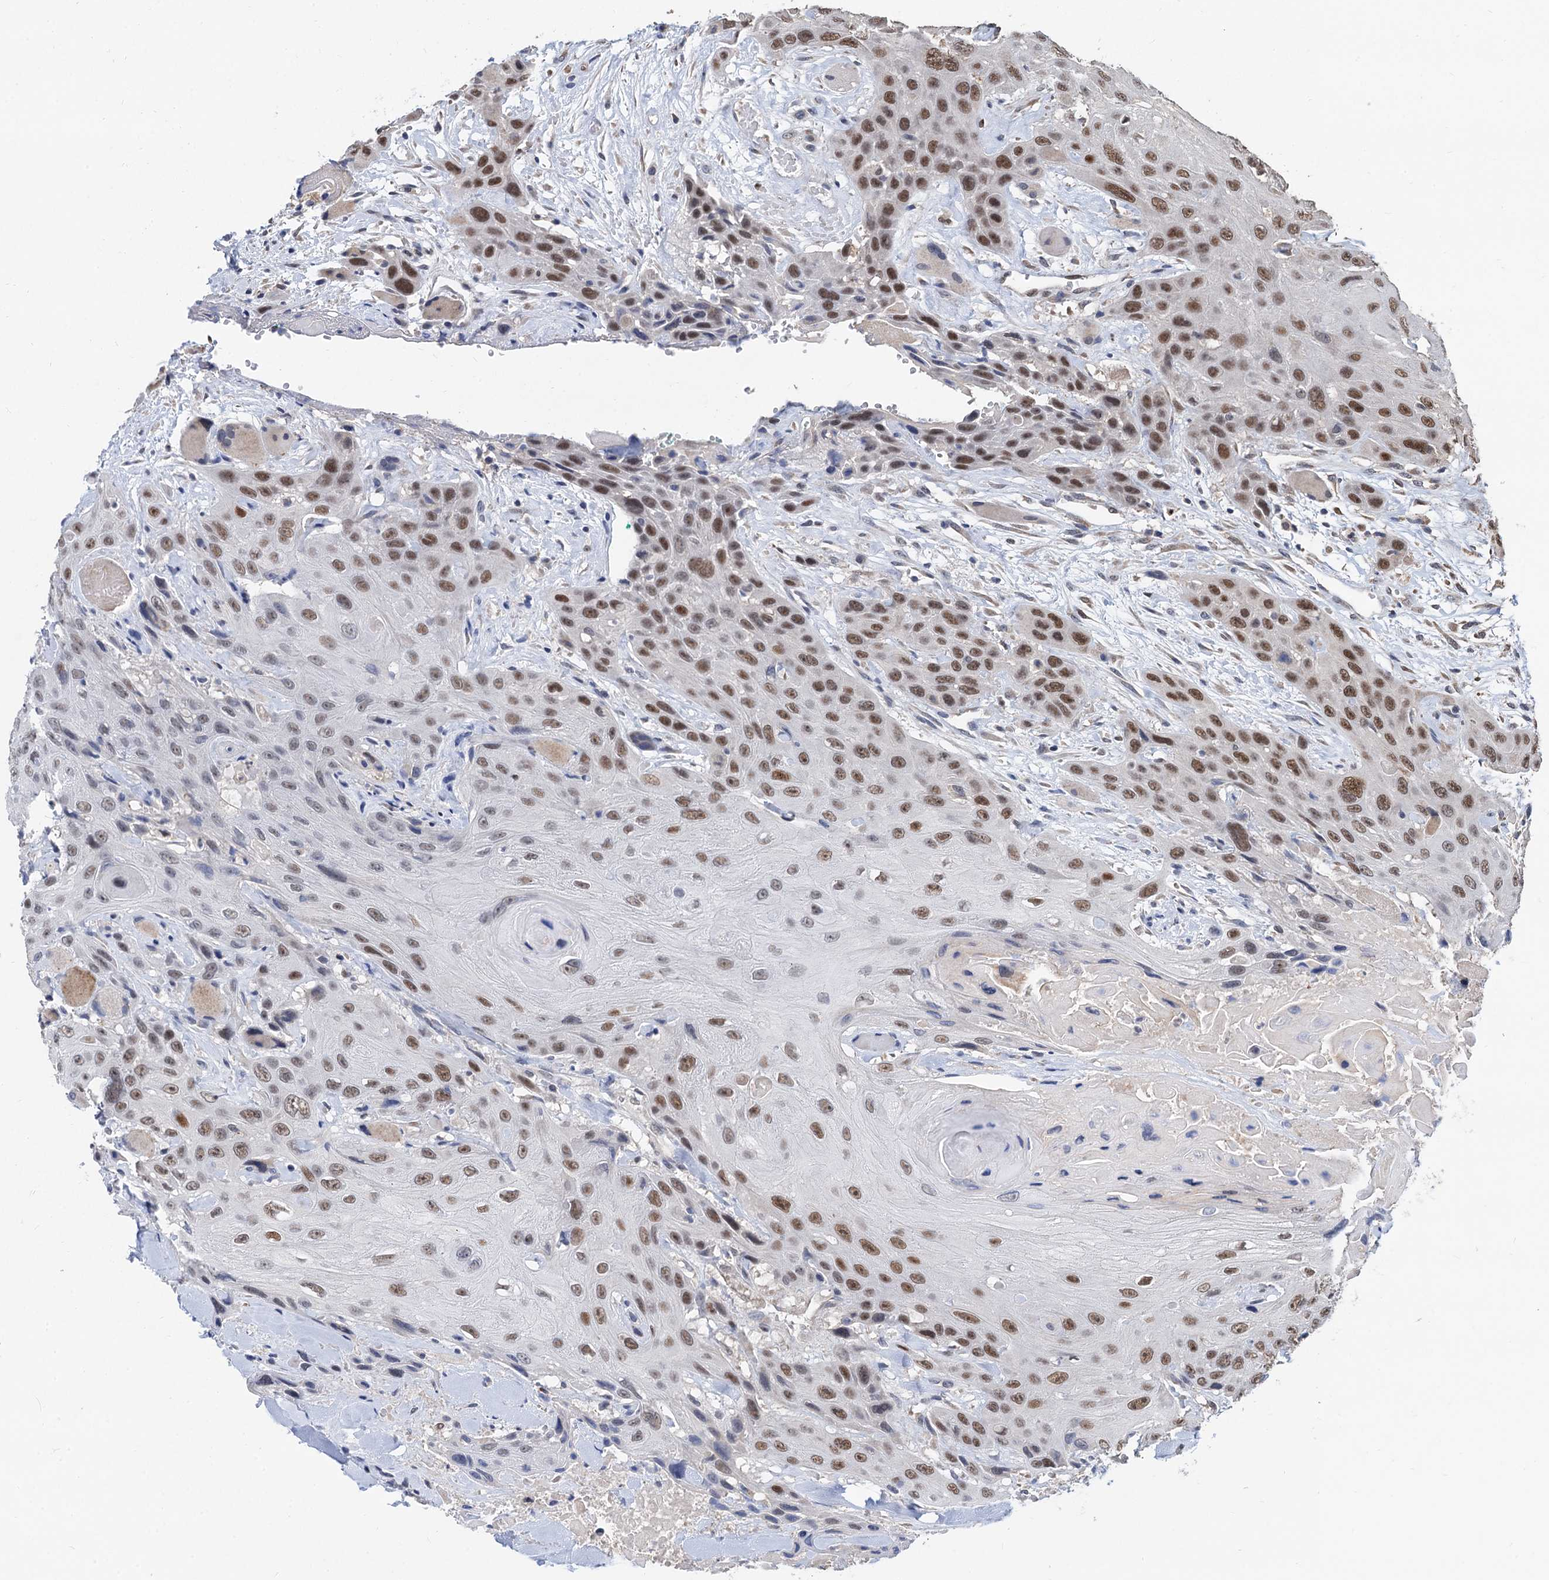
{"staining": {"intensity": "moderate", "quantity": ">75%", "location": "nuclear"}, "tissue": "head and neck cancer", "cell_type": "Tumor cells", "image_type": "cancer", "snomed": [{"axis": "morphology", "description": "Squamous cell carcinoma, NOS"}, {"axis": "topography", "description": "Head-Neck"}], "caption": "Tumor cells reveal moderate nuclear positivity in approximately >75% of cells in head and neck cancer (squamous cell carcinoma).", "gene": "TSEN34", "patient": {"sex": "male", "age": 81}}